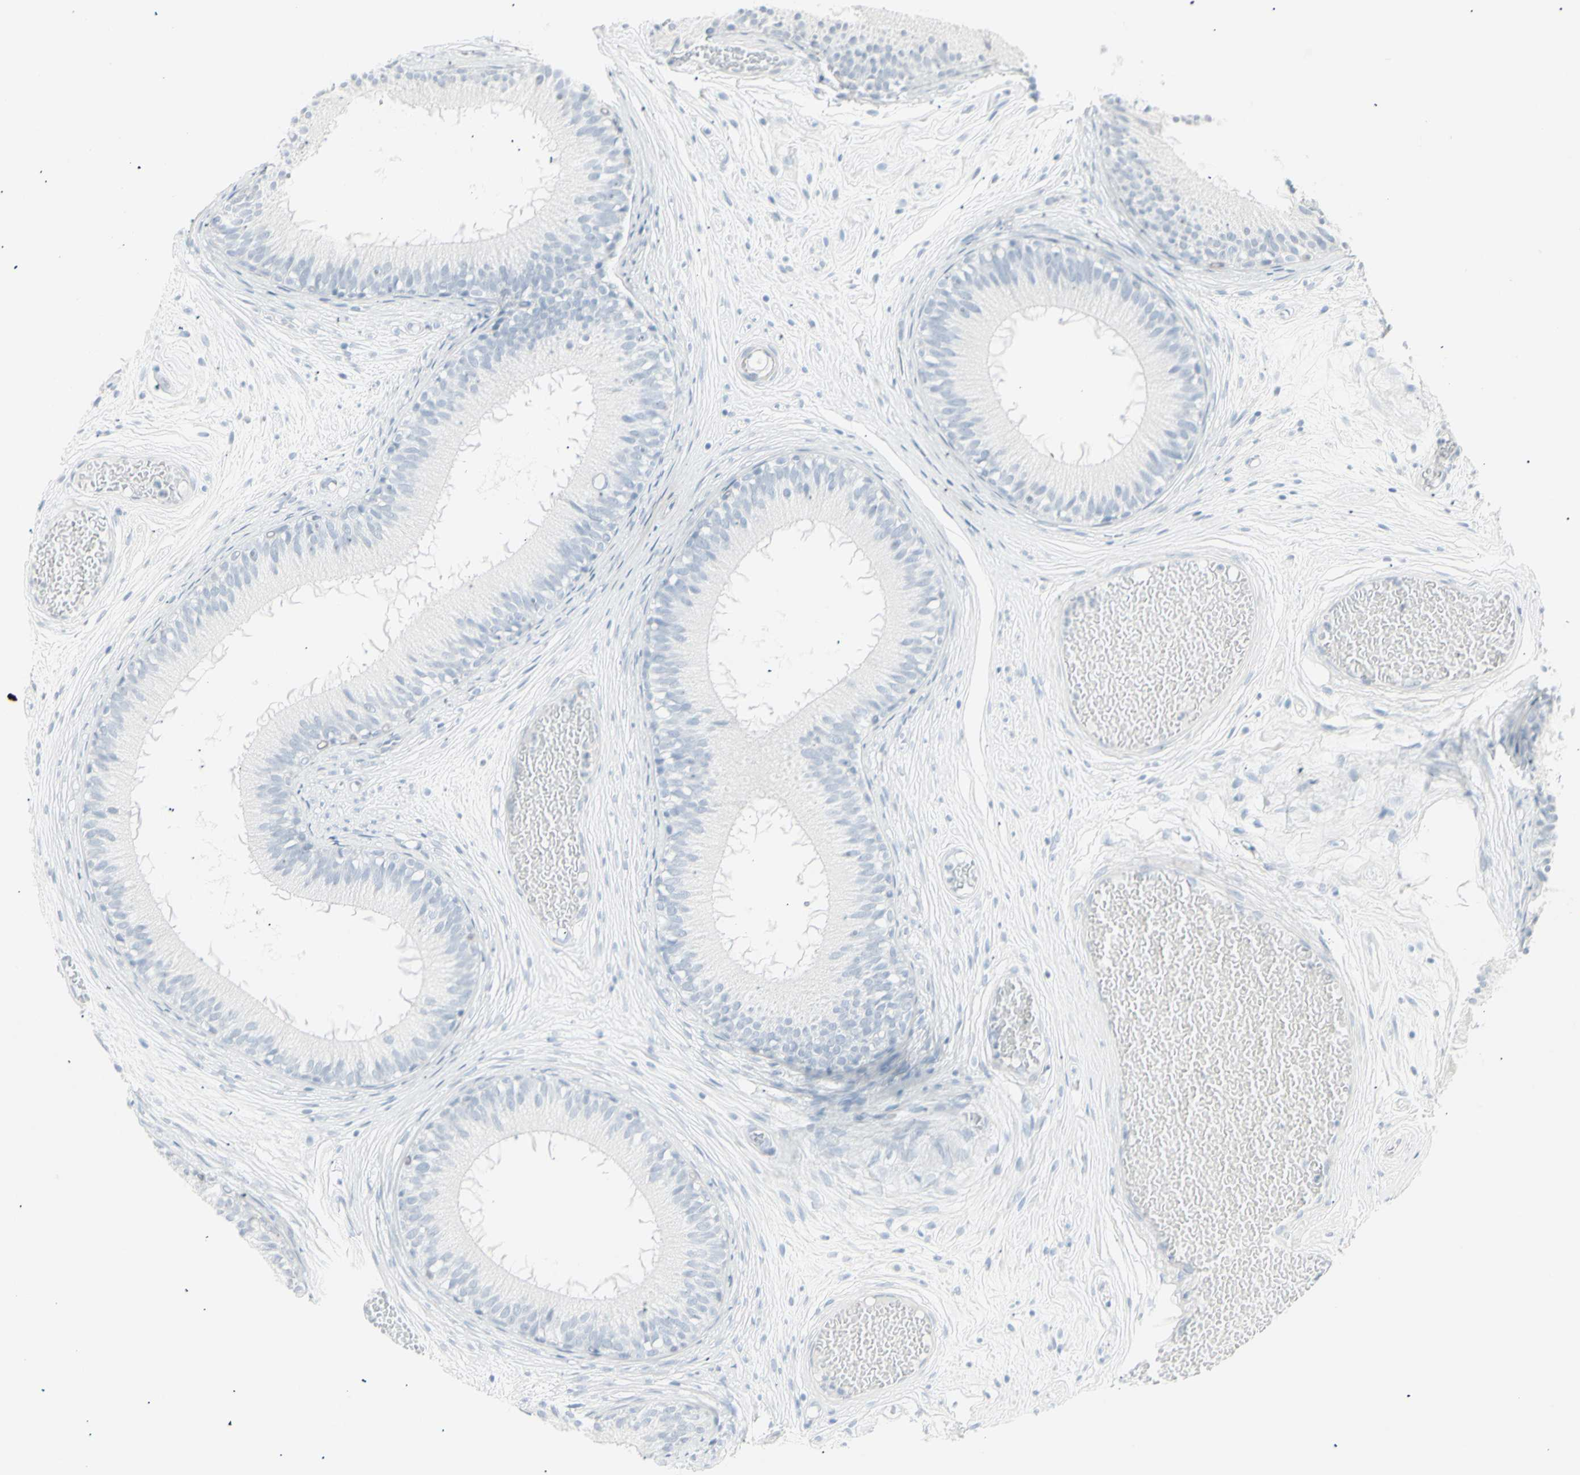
{"staining": {"intensity": "negative", "quantity": "none", "location": "none"}, "tissue": "epididymis", "cell_type": "Glandular cells", "image_type": "normal", "snomed": [{"axis": "morphology", "description": "Normal tissue, NOS"}, {"axis": "morphology", "description": "Atrophy, NOS"}, {"axis": "topography", "description": "Testis"}, {"axis": "topography", "description": "Epididymis"}], "caption": "Immunohistochemical staining of unremarkable epididymis demonstrates no significant expression in glandular cells.", "gene": "YBX2", "patient": {"sex": "male", "age": 18}}